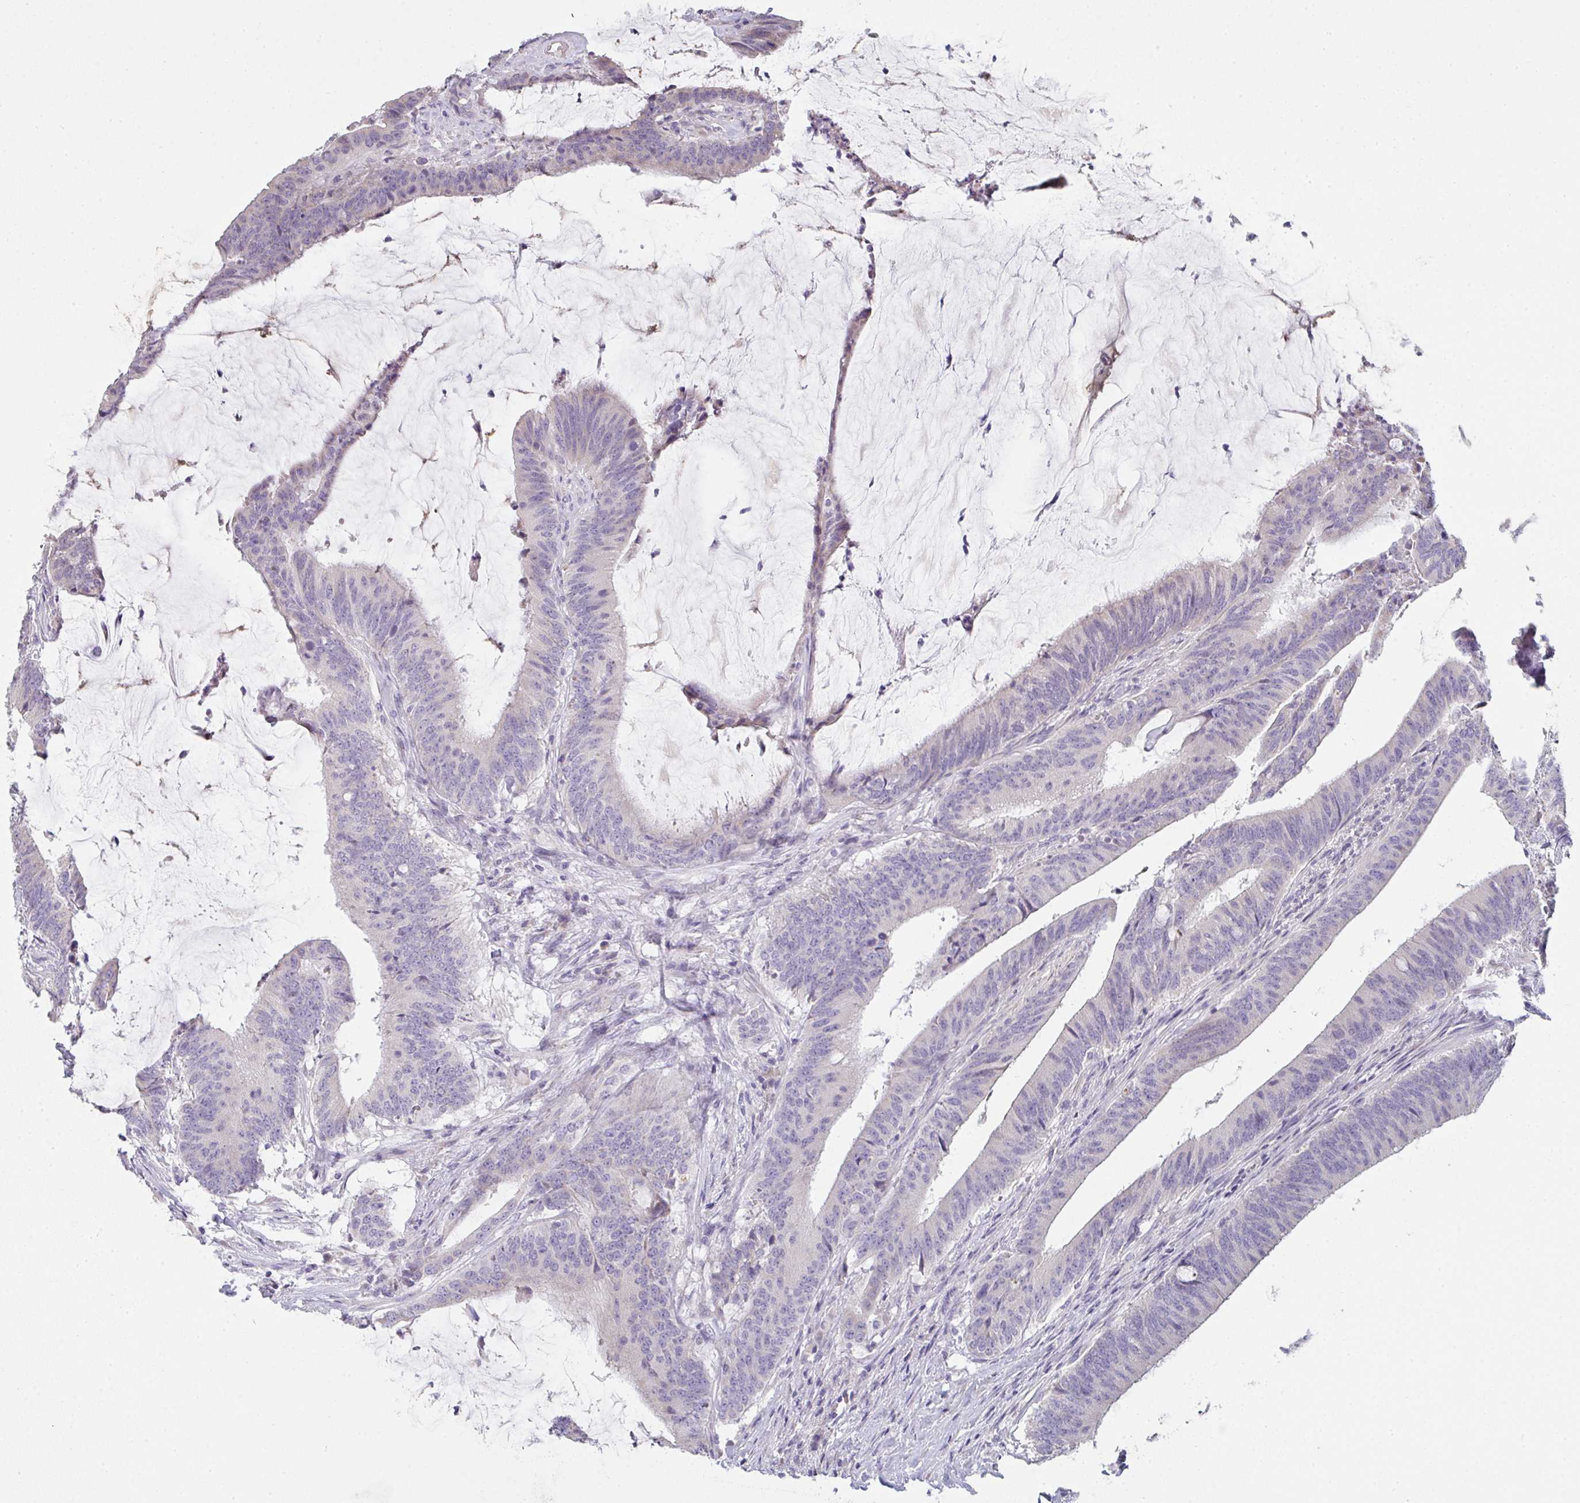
{"staining": {"intensity": "weak", "quantity": "<25%", "location": "cytoplasmic/membranous,nuclear"}, "tissue": "colorectal cancer", "cell_type": "Tumor cells", "image_type": "cancer", "snomed": [{"axis": "morphology", "description": "Adenocarcinoma, NOS"}, {"axis": "topography", "description": "Colon"}], "caption": "Immunohistochemical staining of human adenocarcinoma (colorectal) shows no significant expression in tumor cells.", "gene": "CACNA1S", "patient": {"sex": "female", "age": 43}}